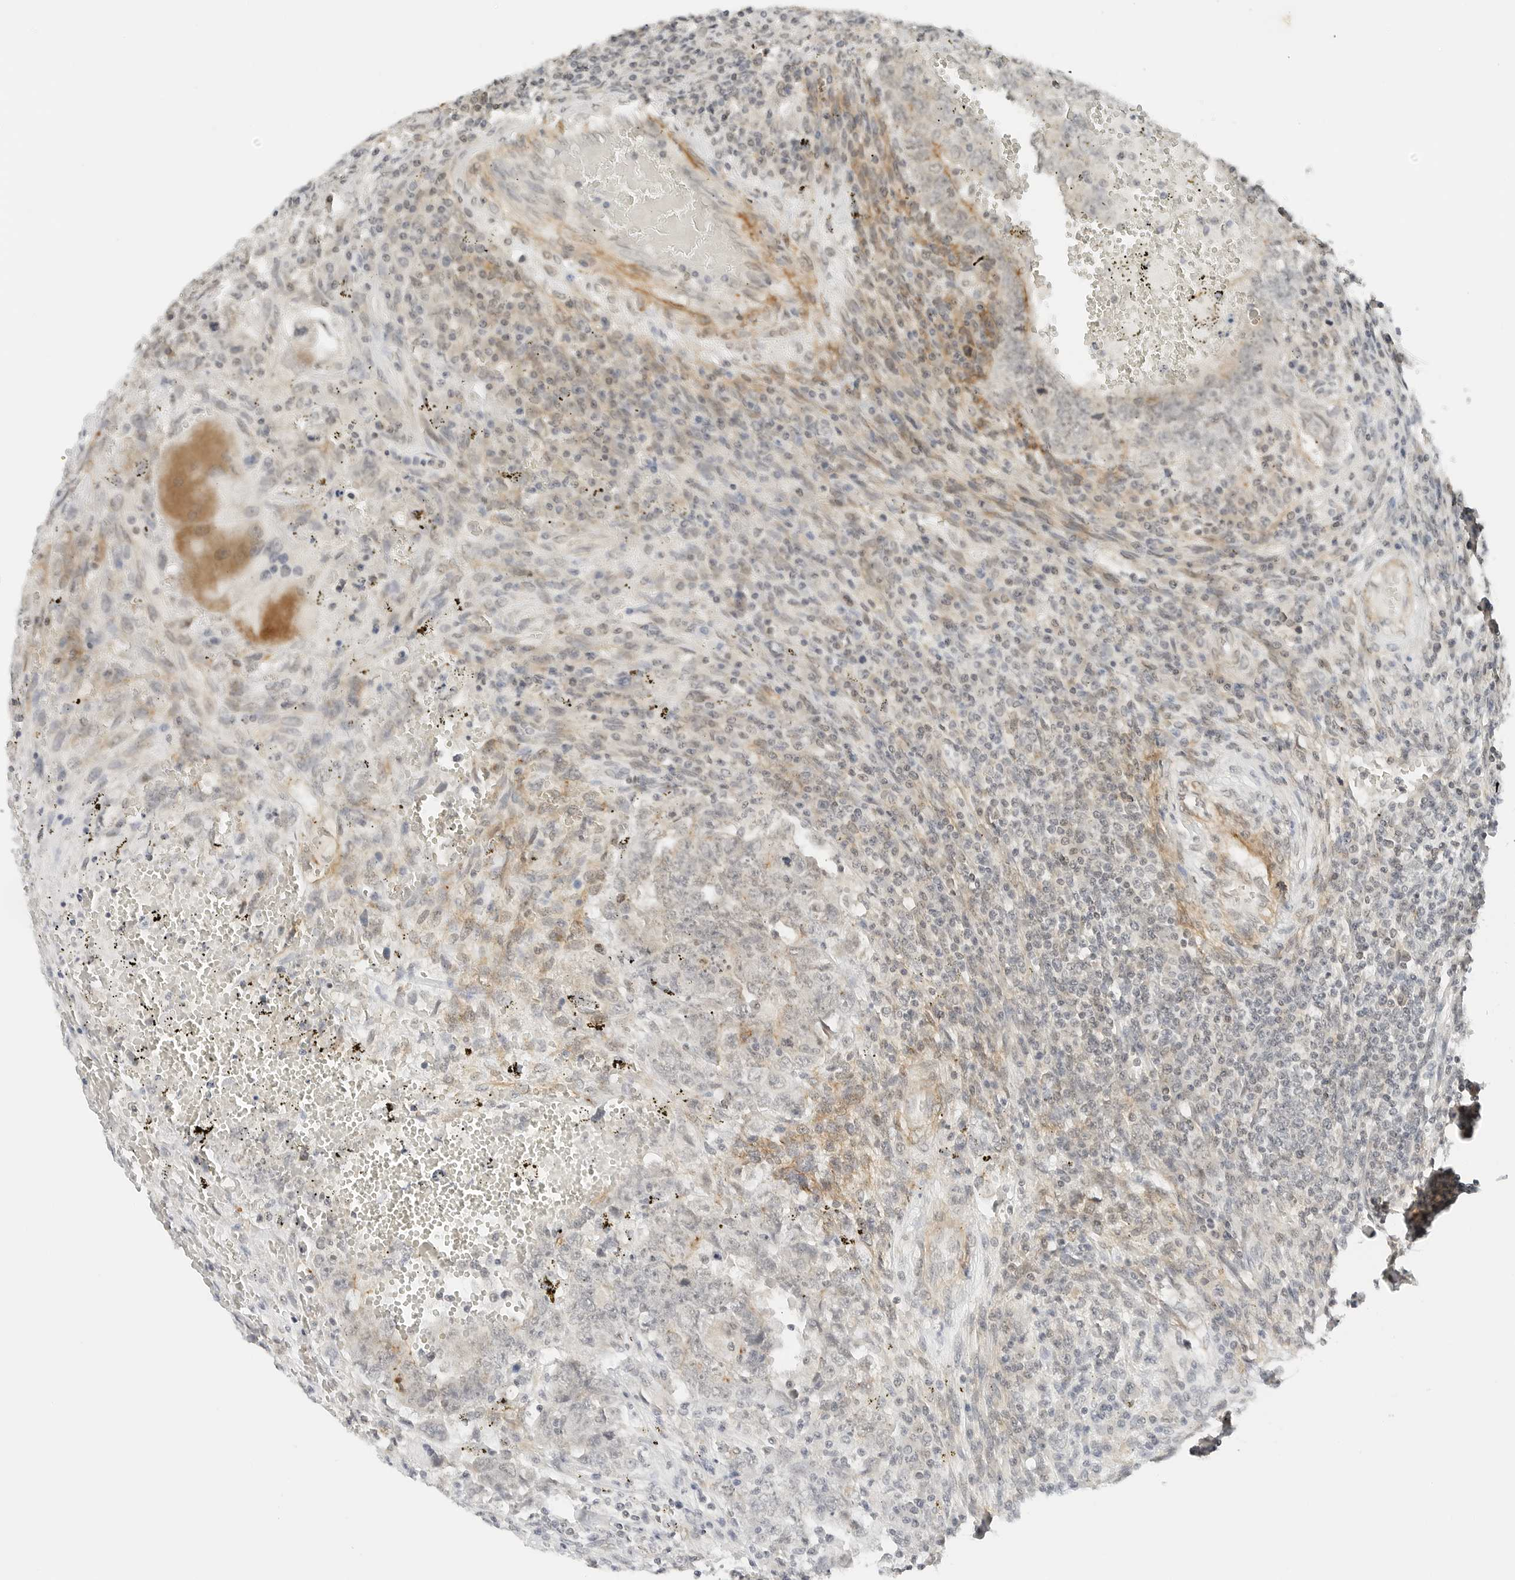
{"staining": {"intensity": "moderate", "quantity": "<25%", "location": "cytoplasmic/membranous"}, "tissue": "testis cancer", "cell_type": "Tumor cells", "image_type": "cancer", "snomed": [{"axis": "morphology", "description": "Carcinoma, Embryonal, NOS"}, {"axis": "topography", "description": "Testis"}], "caption": "A low amount of moderate cytoplasmic/membranous expression is seen in approximately <25% of tumor cells in embryonal carcinoma (testis) tissue.", "gene": "NEO1", "patient": {"sex": "male", "age": 26}}